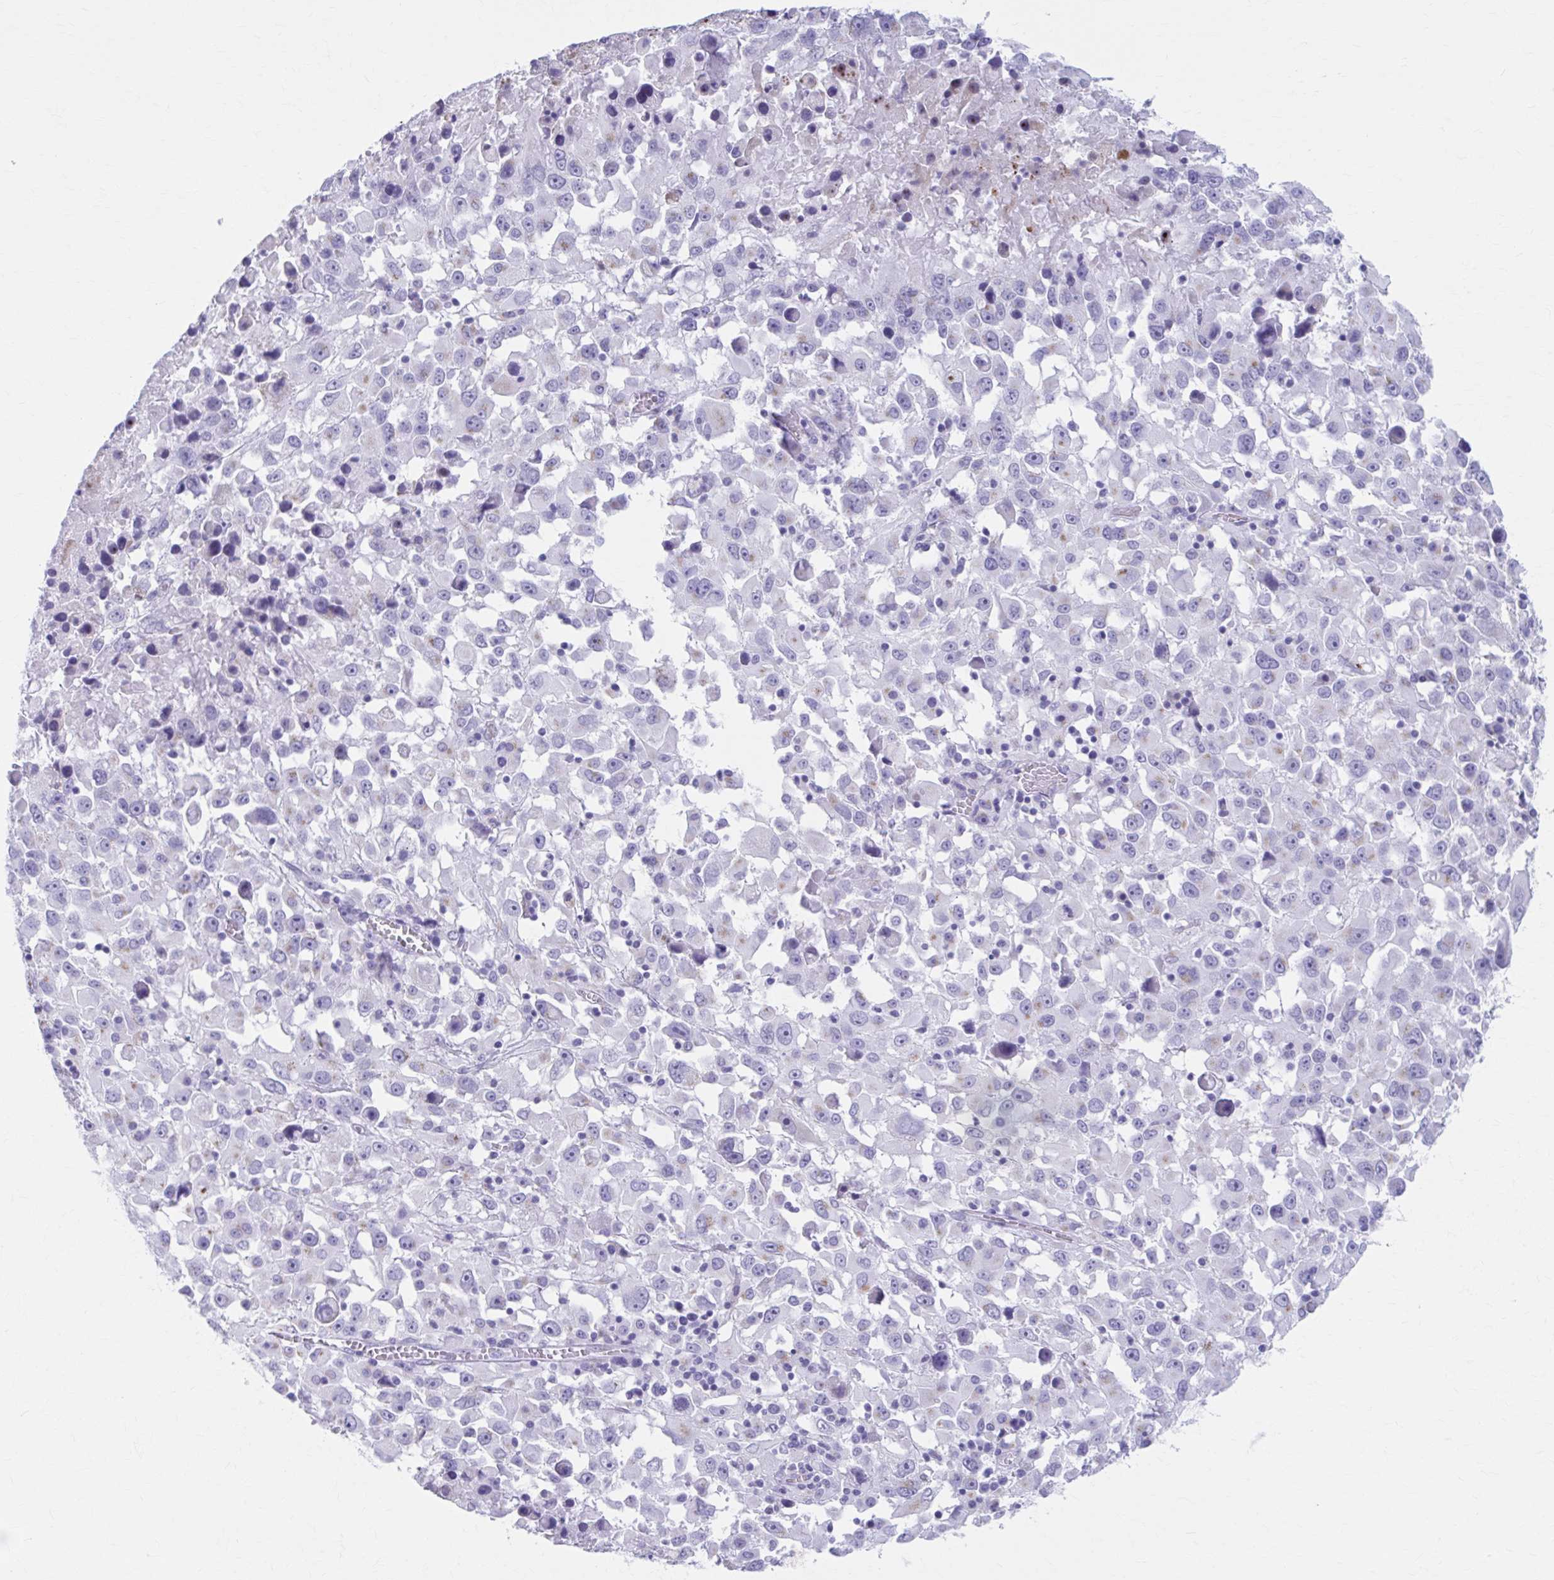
{"staining": {"intensity": "negative", "quantity": "none", "location": "none"}, "tissue": "melanoma", "cell_type": "Tumor cells", "image_type": "cancer", "snomed": [{"axis": "morphology", "description": "Malignant melanoma, Metastatic site"}, {"axis": "topography", "description": "Soft tissue"}], "caption": "IHC of malignant melanoma (metastatic site) displays no expression in tumor cells.", "gene": "KCNE2", "patient": {"sex": "male", "age": 50}}